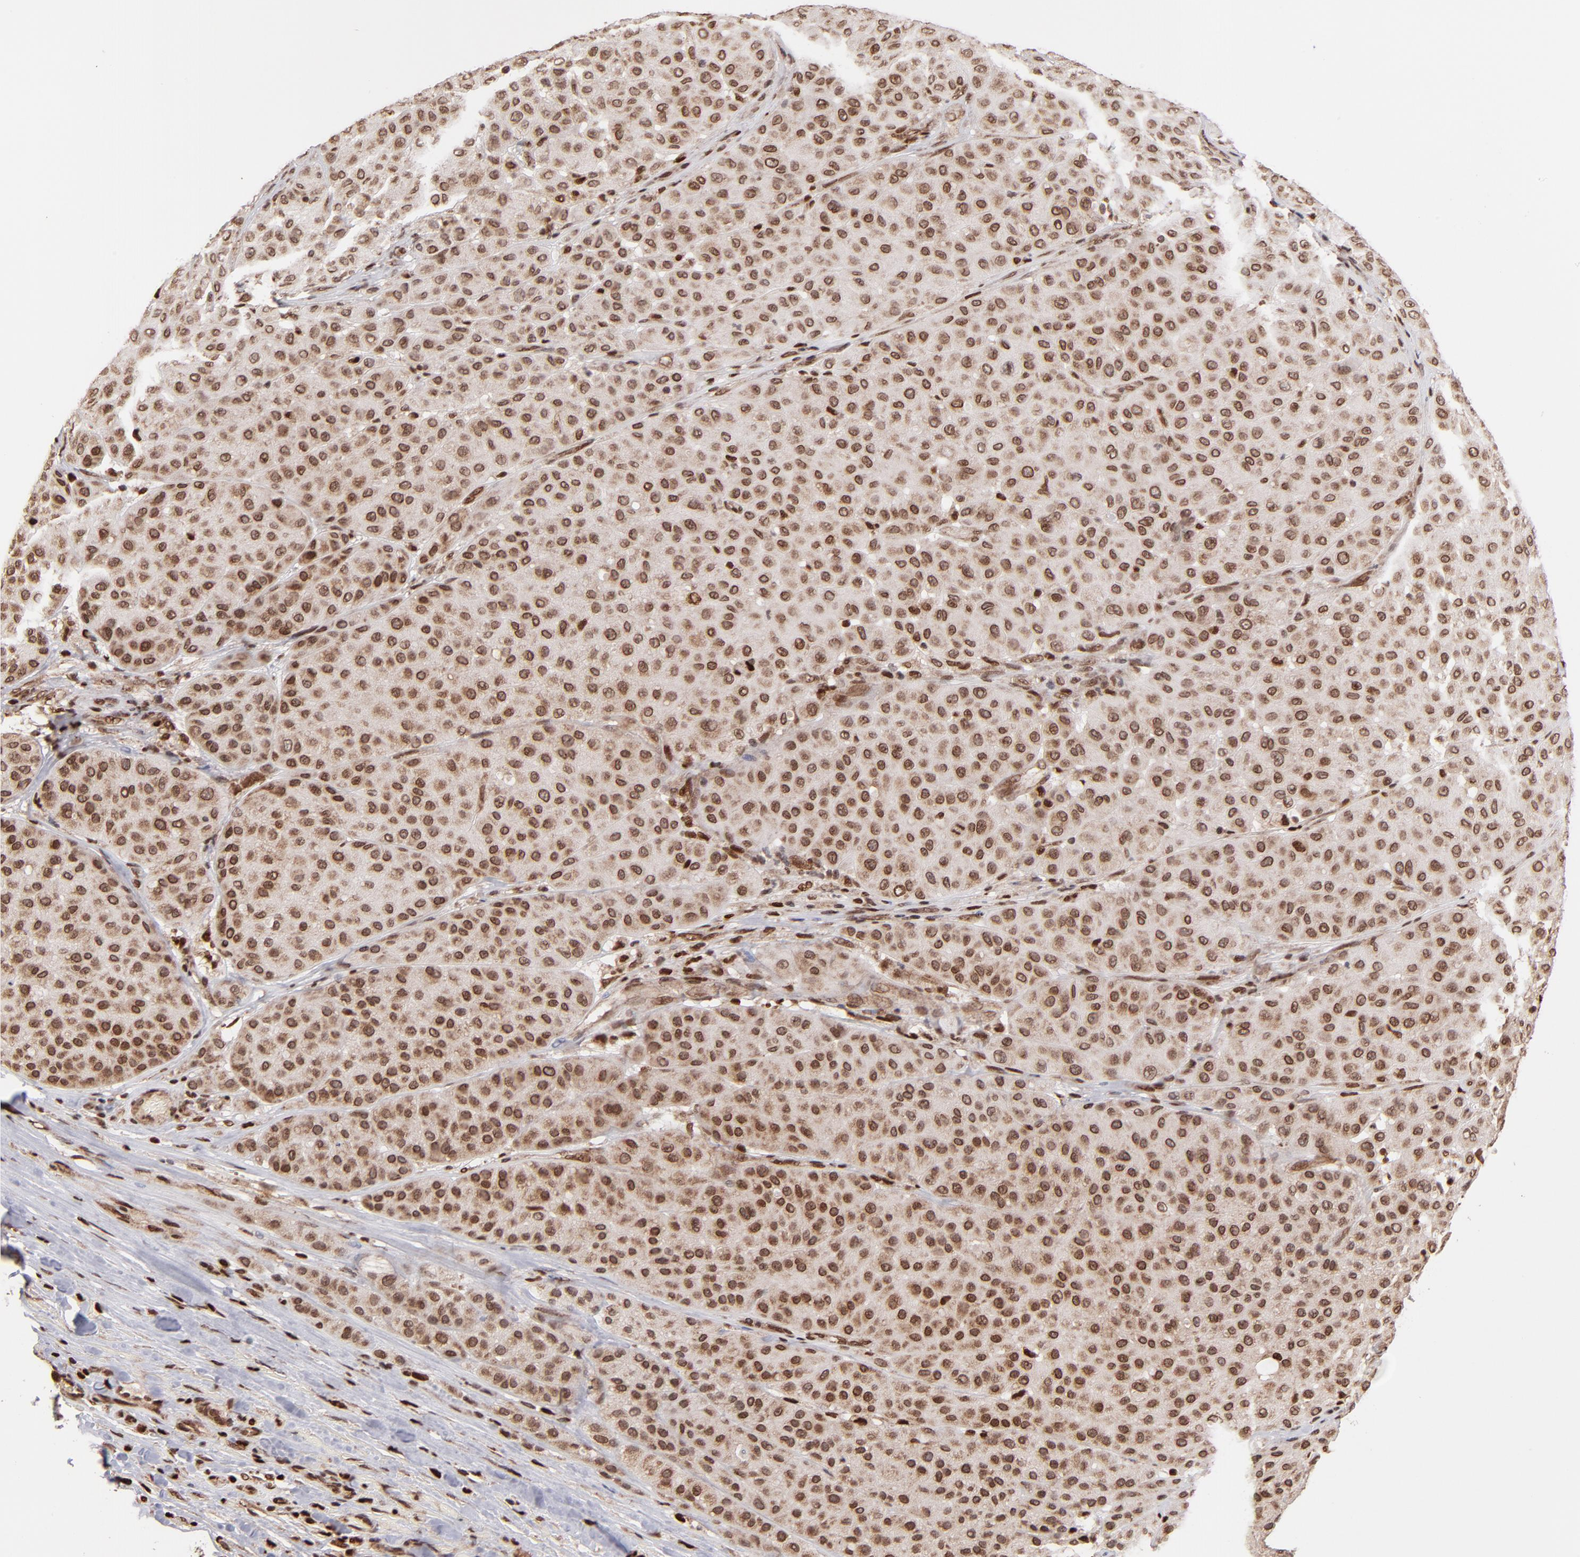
{"staining": {"intensity": "moderate", "quantity": ">75%", "location": "cytoplasmic/membranous,nuclear"}, "tissue": "melanoma", "cell_type": "Tumor cells", "image_type": "cancer", "snomed": [{"axis": "morphology", "description": "Normal tissue, NOS"}, {"axis": "morphology", "description": "Malignant melanoma, Metastatic site"}, {"axis": "topography", "description": "Skin"}], "caption": "Immunohistochemistry (DAB (3,3'-diaminobenzidine)) staining of human malignant melanoma (metastatic site) reveals moderate cytoplasmic/membranous and nuclear protein expression in approximately >75% of tumor cells.", "gene": "TOP1MT", "patient": {"sex": "male", "age": 41}}